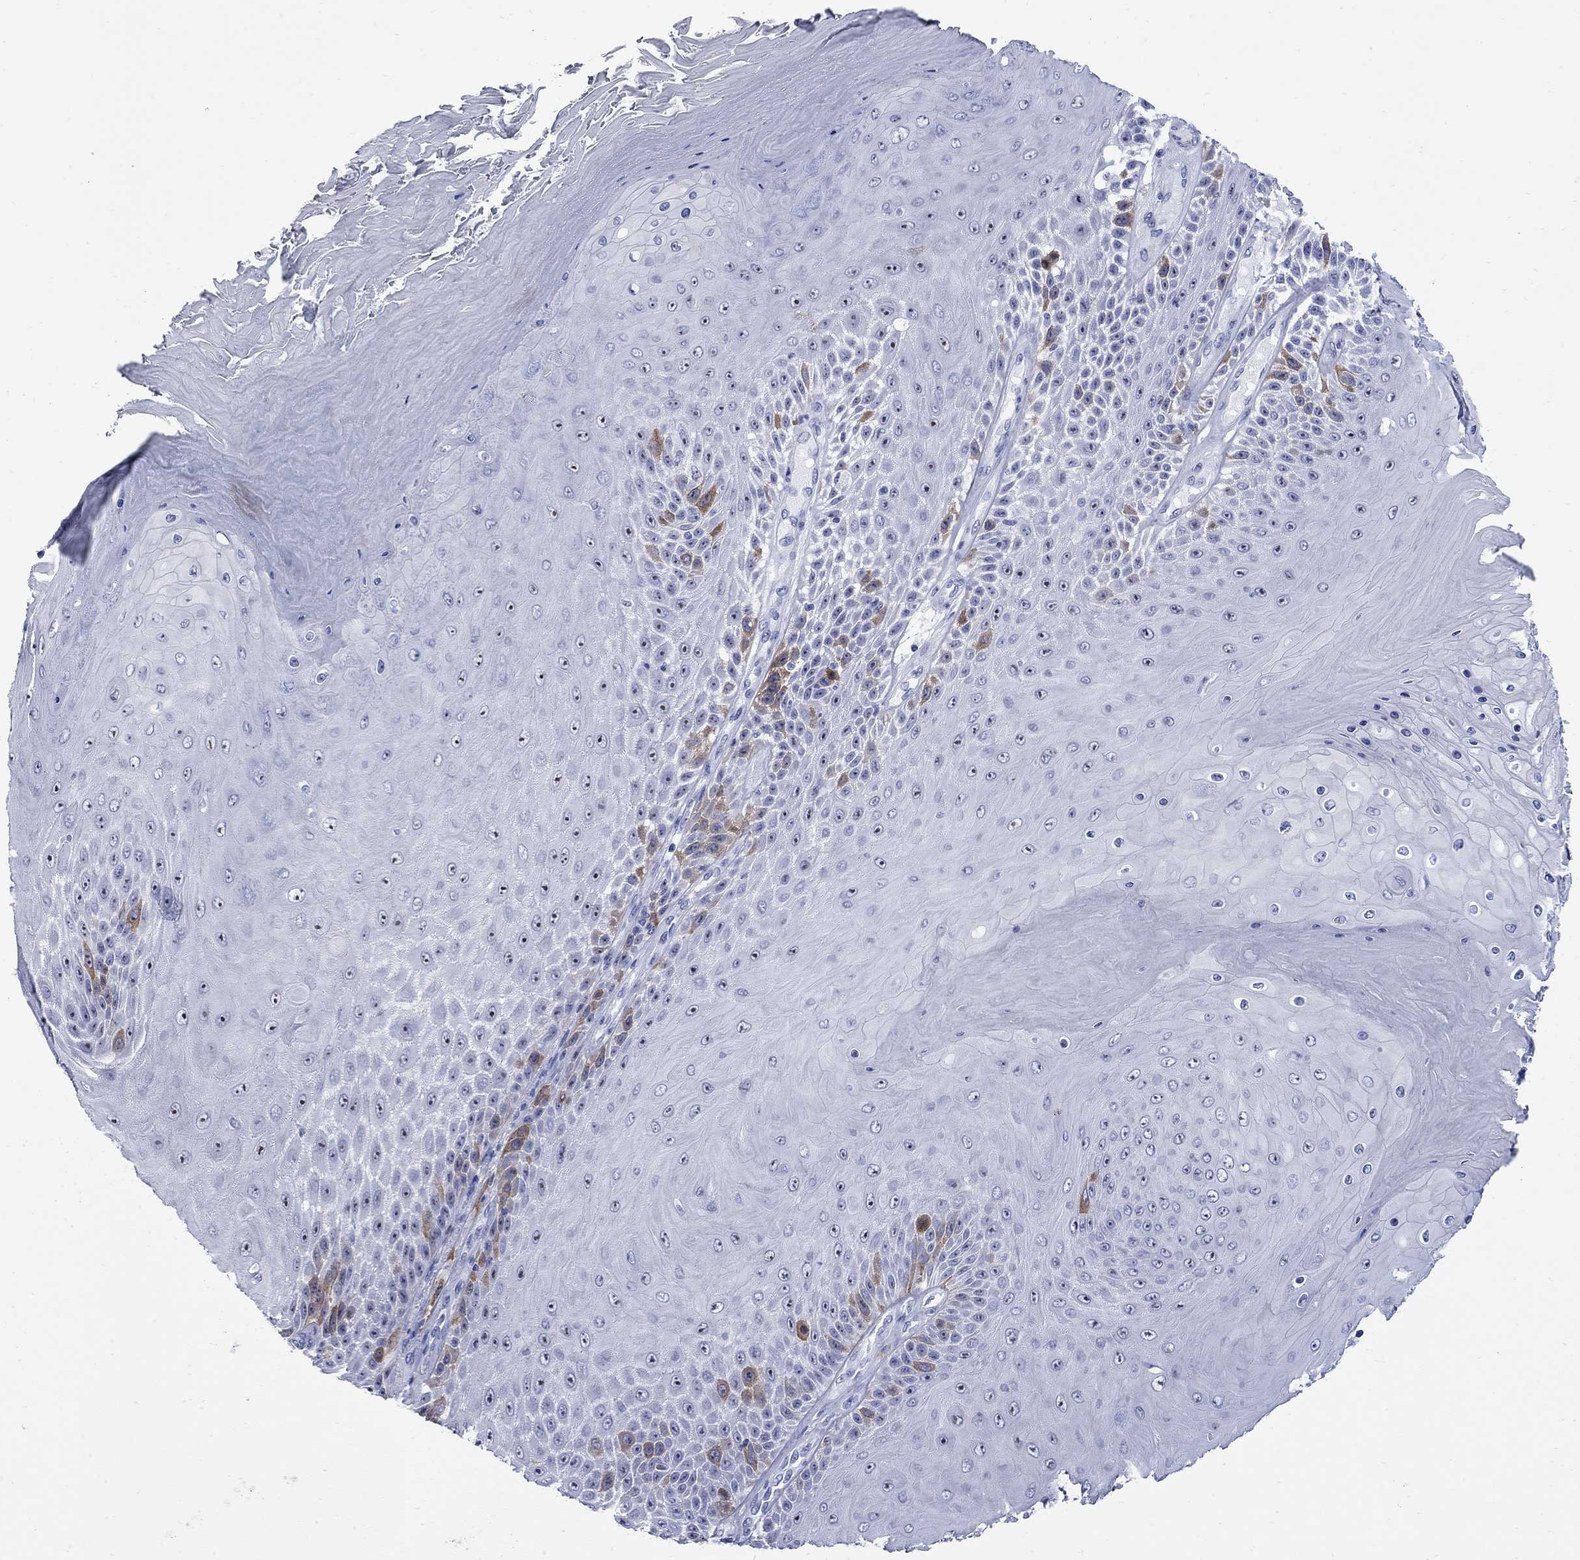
{"staining": {"intensity": "moderate", "quantity": "<25%", "location": "cytoplasmic/membranous"}, "tissue": "skin cancer", "cell_type": "Tumor cells", "image_type": "cancer", "snomed": [{"axis": "morphology", "description": "Squamous cell carcinoma, NOS"}, {"axis": "topography", "description": "Skin"}], "caption": "A brown stain shows moderate cytoplasmic/membranous positivity of a protein in skin squamous cell carcinoma tumor cells.", "gene": "TACC3", "patient": {"sex": "male", "age": 62}}